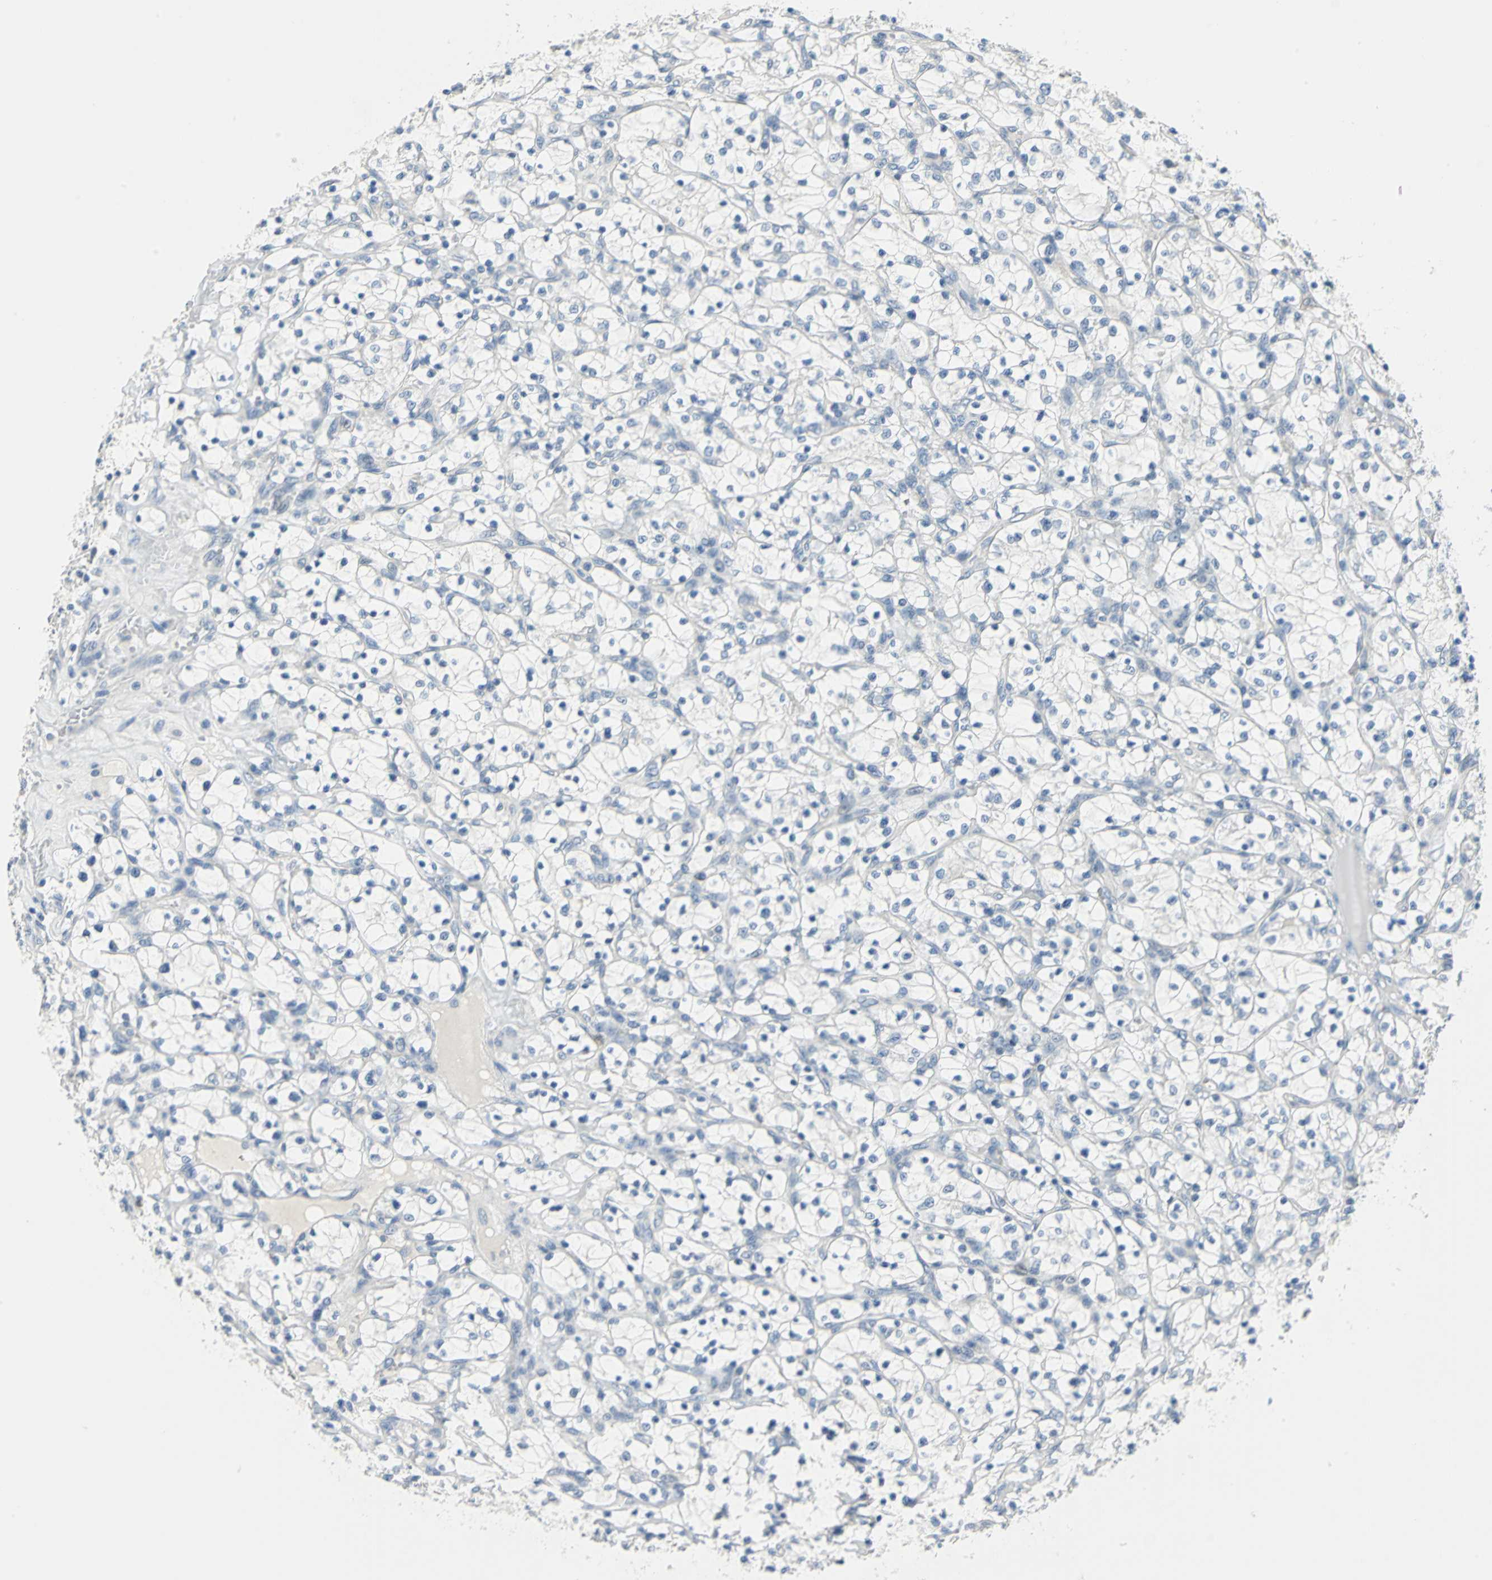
{"staining": {"intensity": "negative", "quantity": "none", "location": "none"}, "tissue": "renal cancer", "cell_type": "Tumor cells", "image_type": "cancer", "snomed": [{"axis": "morphology", "description": "Adenocarcinoma, NOS"}, {"axis": "topography", "description": "Kidney"}], "caption": "Renal adenocarcinoma was stained to show a protein in brown. There is no significant staining in tumor cells. (Brightfield microscopy of DAB (3,3'-diaminobenzidine) IHC at high magnification).", "gene": "UCHL1", "patient": {"sex": "female", "age": 69}}